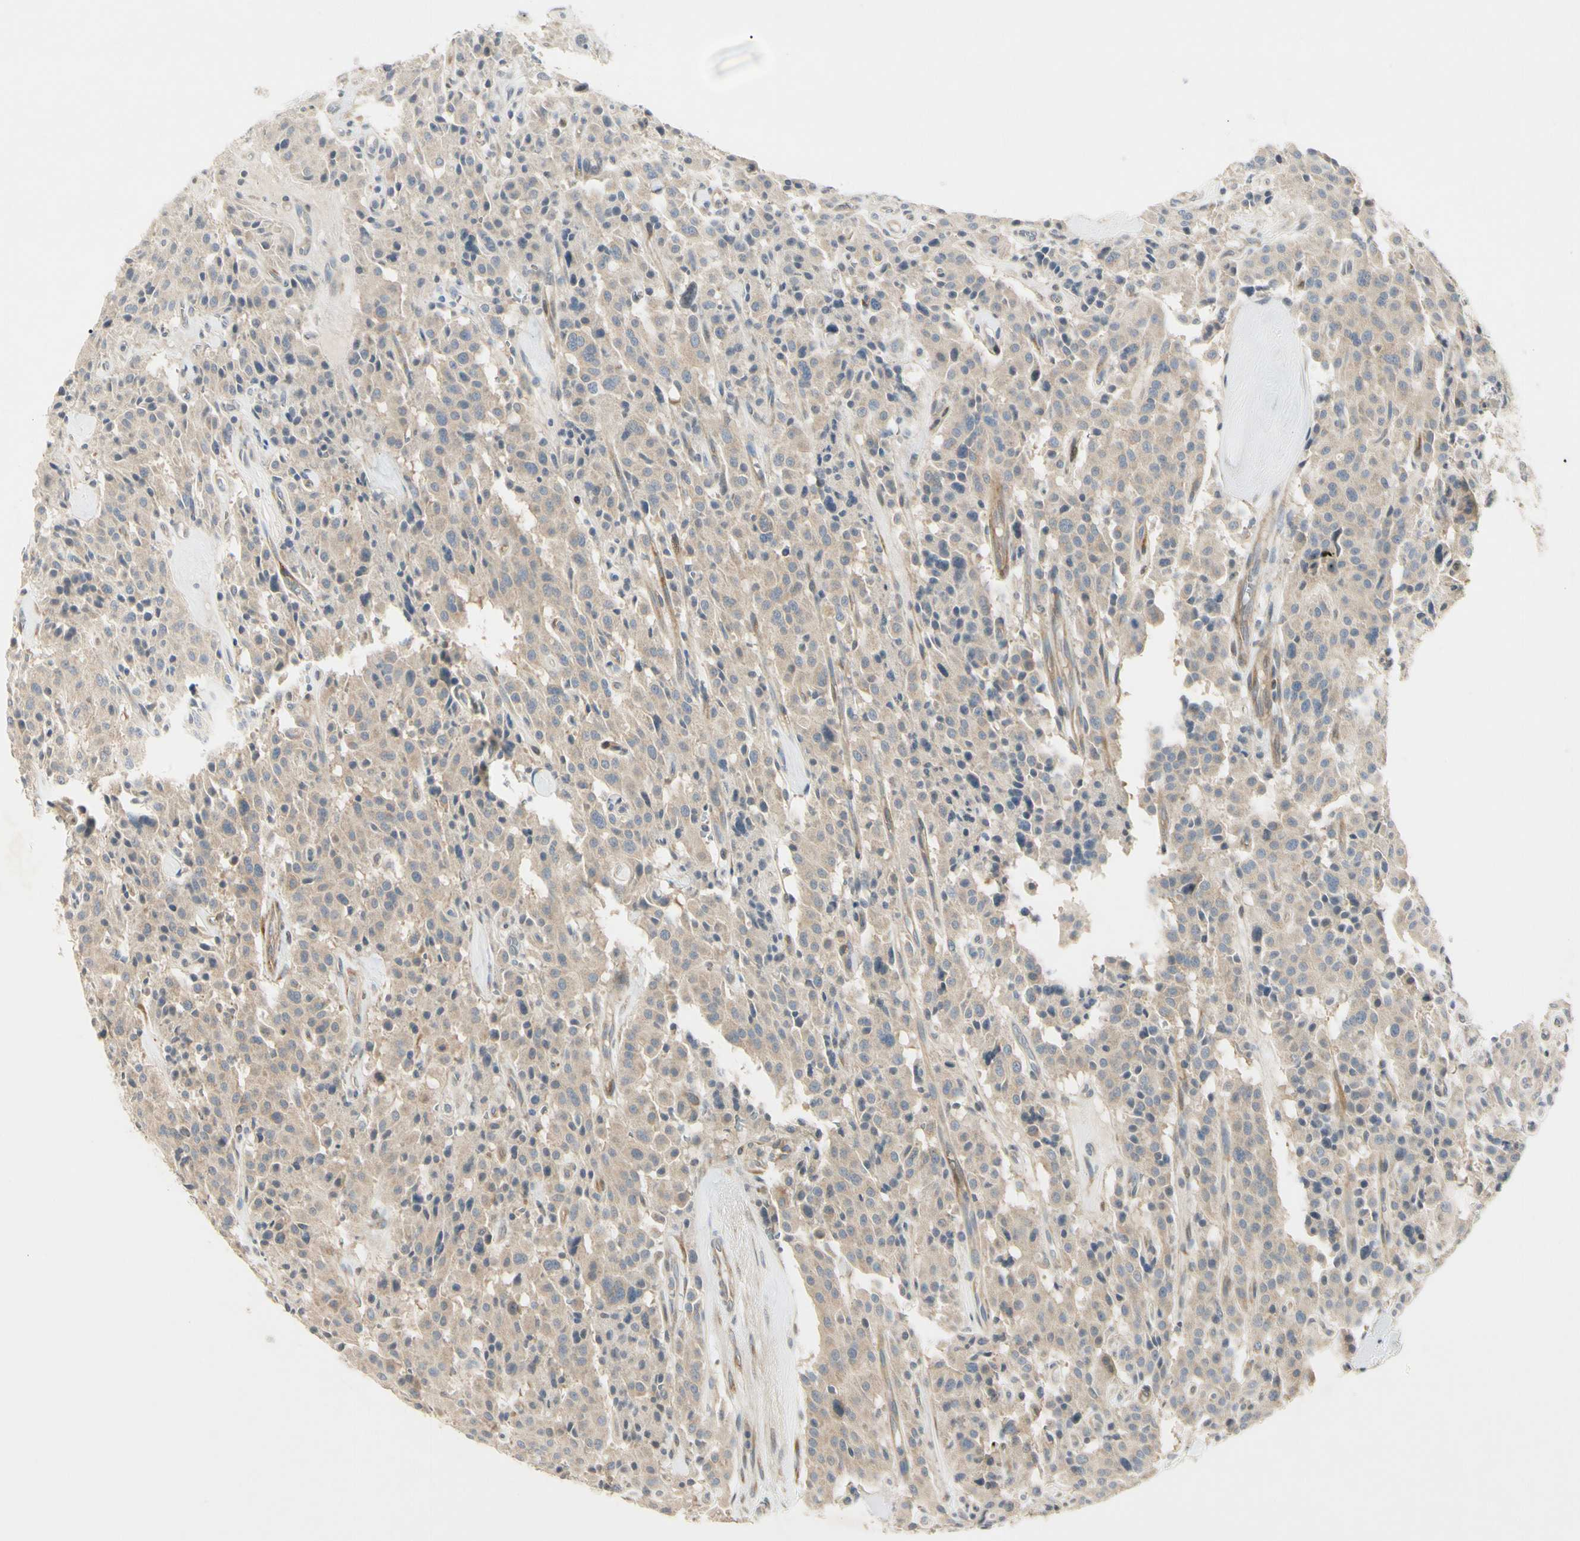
{"staining": {"intensity": "weak", "quantity": ">75%", "location": "cytoplasmic/membranous"}, "tissue": "carcinoid", "cell_type": "Tumor cells", "image_type": "cancer", "snomed": [{"axis": "morphology", "description": "Carcinoid, malignant, NOS"}, {"axis": "topography", "description": "Lung"}], "caption": "Malignant carcinoid stained with immunohistochemistry (IHC) reveals weak cytoplasmic/membranous expression in approximately >75% of tumor cells. (Brightfield microscopy of DAB IHC at high magnification).", "gene": "PRSS21", "patient": {"sex": "male", "age": 30}}